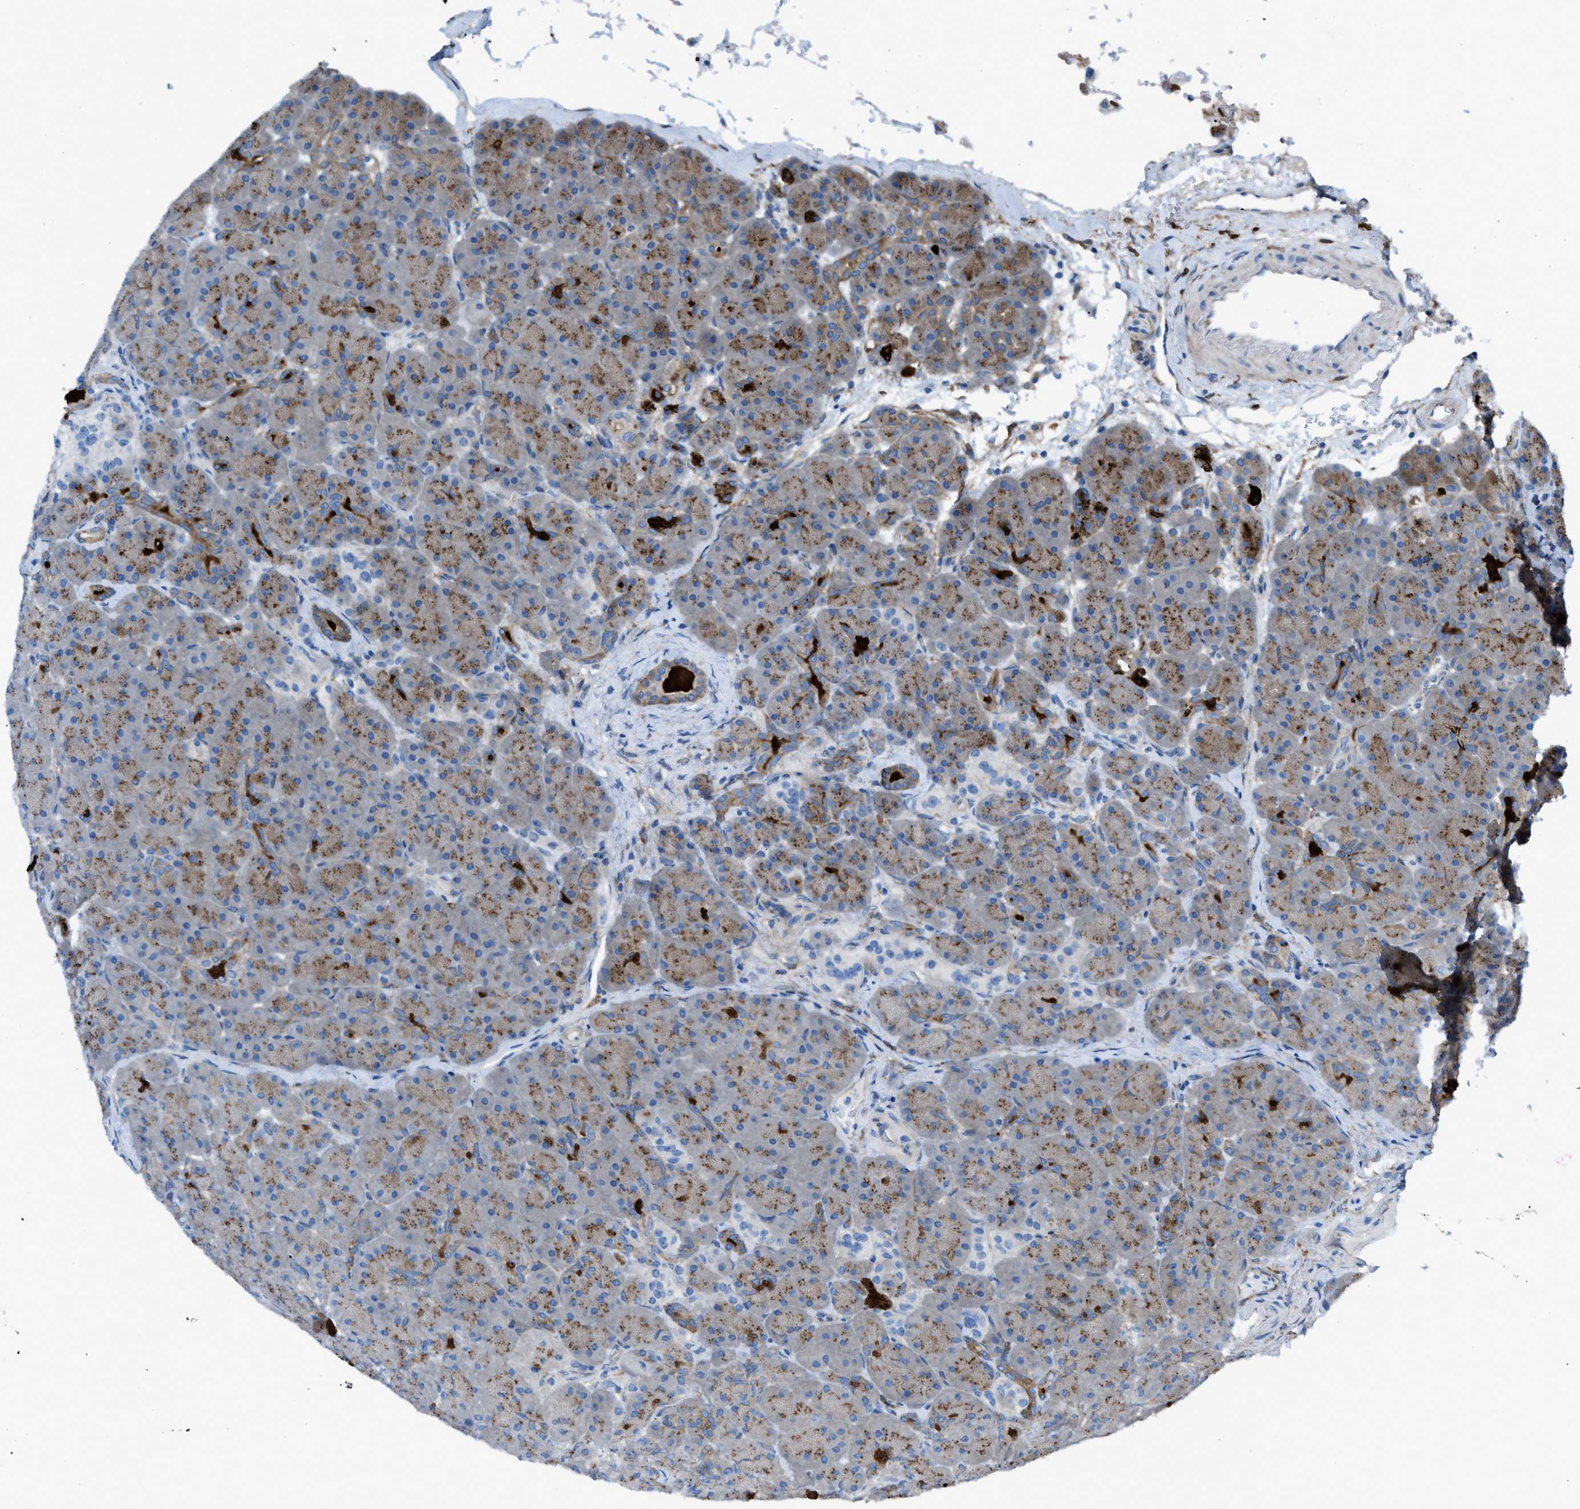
{"staining": {"intensity": "strong", "quantity": ">75%", "location": "cytoplasmic/membranous"}, "tissue": "pancreas", "cell_type": "Exocrine glandular cells", "image_type": "normal", "snomed": [{"axis": "morphology", "description": "Normal tissue, NOS"}, {"axis": "topography", "description": "Pancreas"}], "caption": "DAB immunohistochemical staining of unremarkable human pancreas demonstrates strong cytoplasmic/membranous protein positivity in about >75% of exocrine glandular cells. Nuclei are stained in blue.", "gene": "EGFR", "patient": {"sex": "male", "age": 66}}